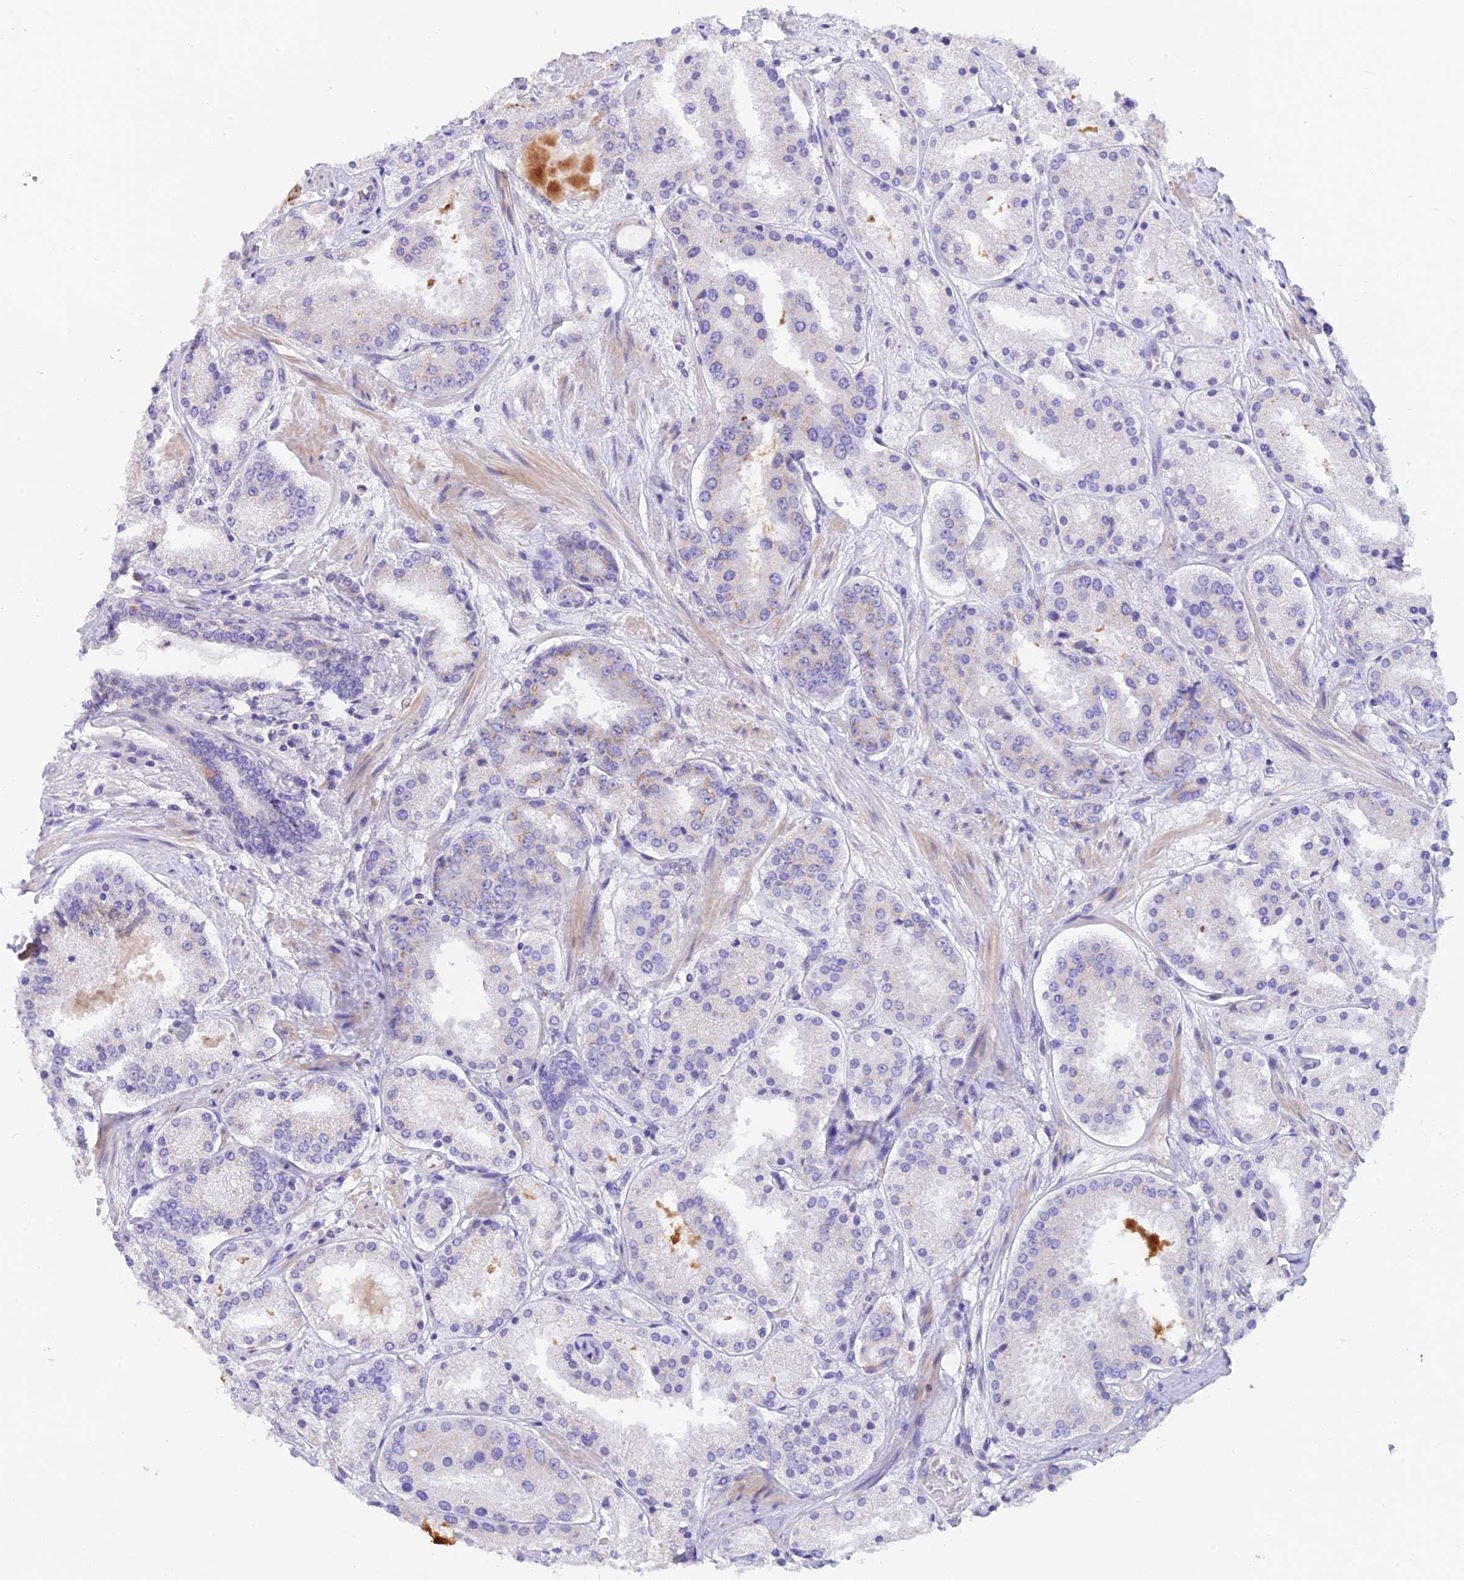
{"staining": {"intensity": "negative", "quantity": "none", "location": "none"}, "tissue": "prostate cancer", "cell_type": "Tumor cells", "image_type": "cancer", "snomed": [{"axis": "morphology", "description": "Adenocarcinoma, High grade"}, {"axis": "topography", "description": "Prostate"}], "caption": "High power microscopy histopathology image of an immunohistochemistry micrograph of high-grade adenocarcinoma (prostate), revealing no significant positivity in tumor cells. (DAB IHC, high magnification).", "gene": "C17orf67", "patient": {"sex": "male", "age": 63}}